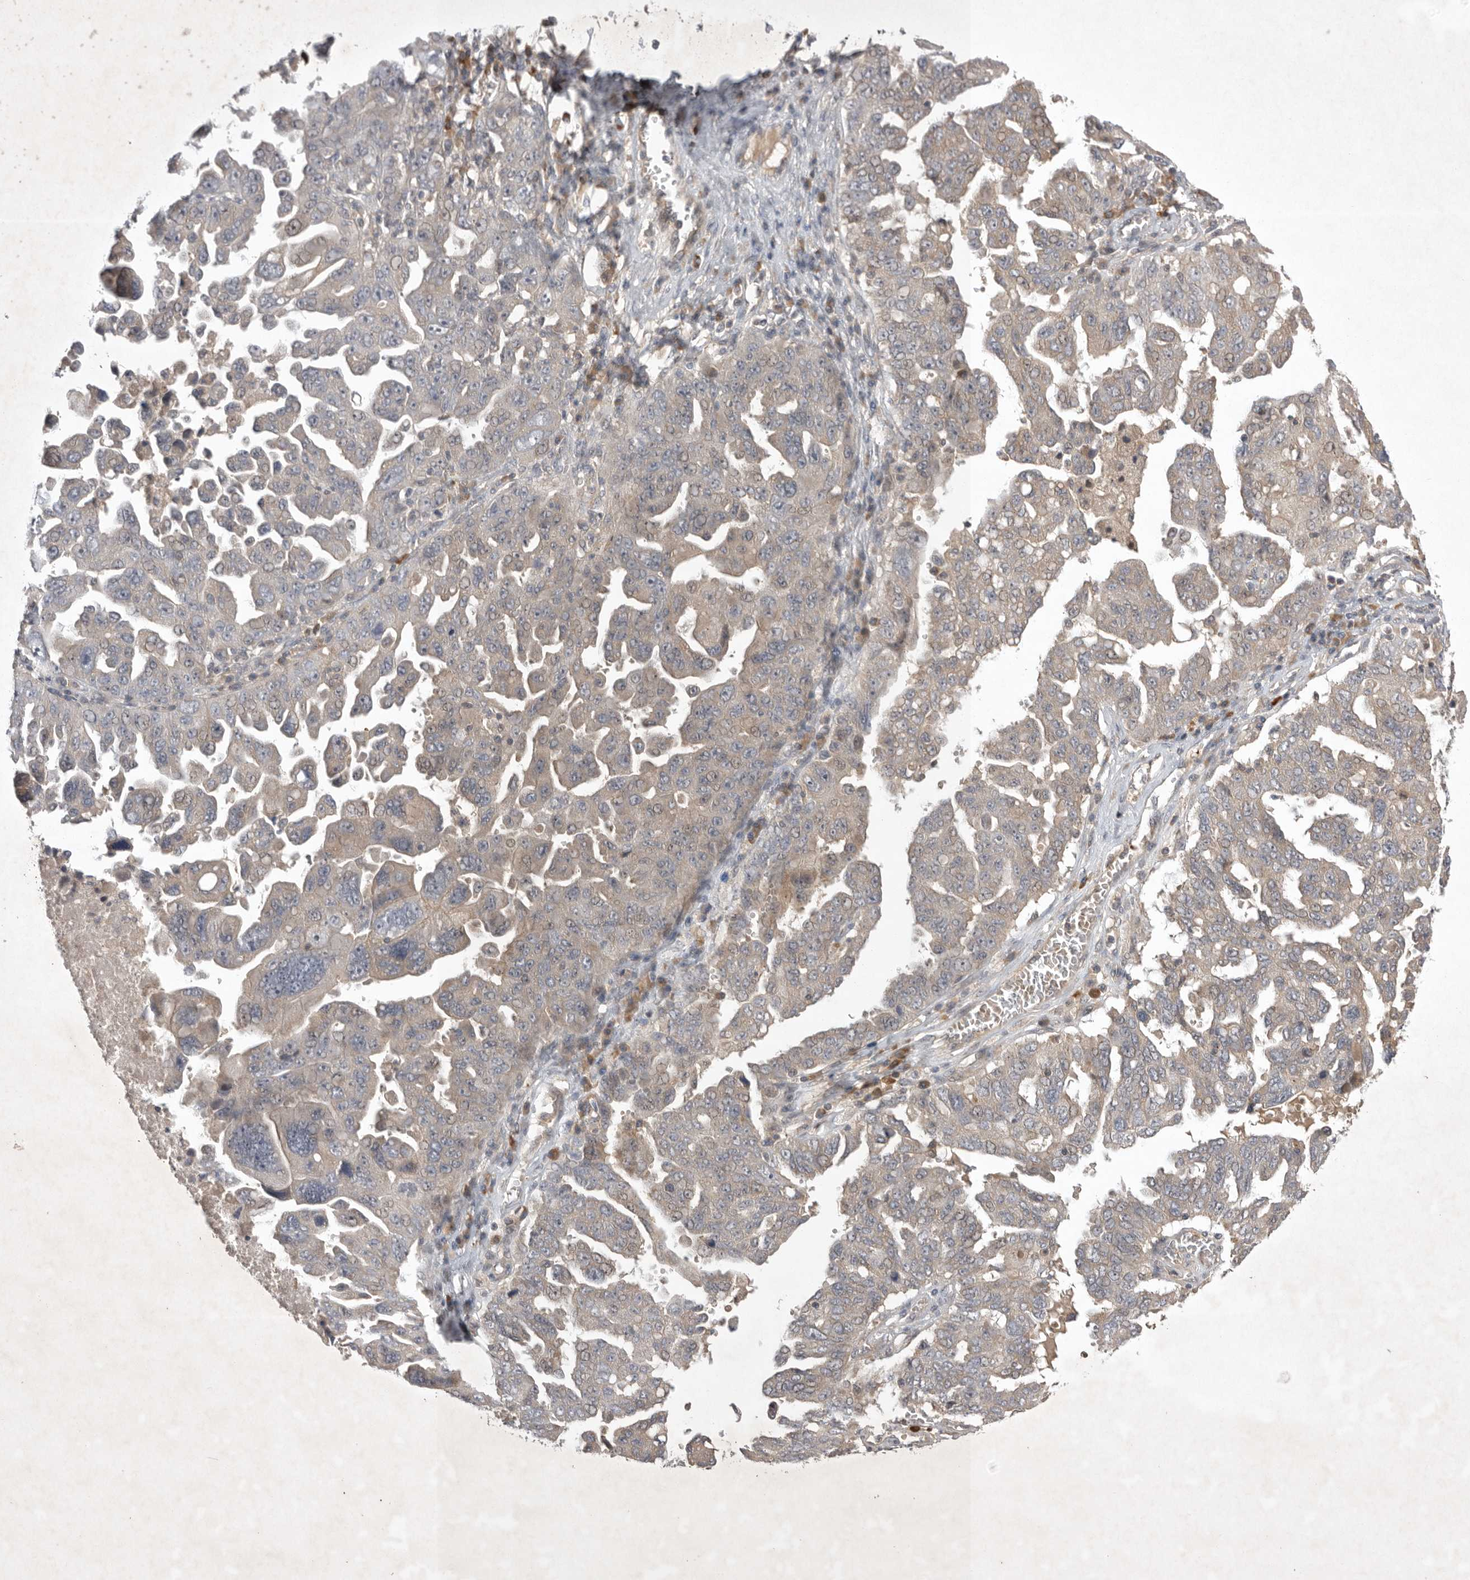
{"staining": {"intensity": "weak", "quantity": "25%-75%", "location": "cytoplasmic/membranous"}, "tissue": "ovarian cancer", "cell_type": "Tumor cells", "image_type": "cancer", "snomed": [{"axis": "morphology", "description": "Carcinoma, endometroid"}, {"axis": "topography", "description": "Ovary"}], "caption": "A low amount of weak cytoplasmic/membranous positivity is appreciated in approximately 25%-75% of tumor cells in endometroid carcinoma (ovarian) tissue. Nuclei are stained in blue.", "gene": "NRCAM", "patient": {"sex": "female", "age": 62}}